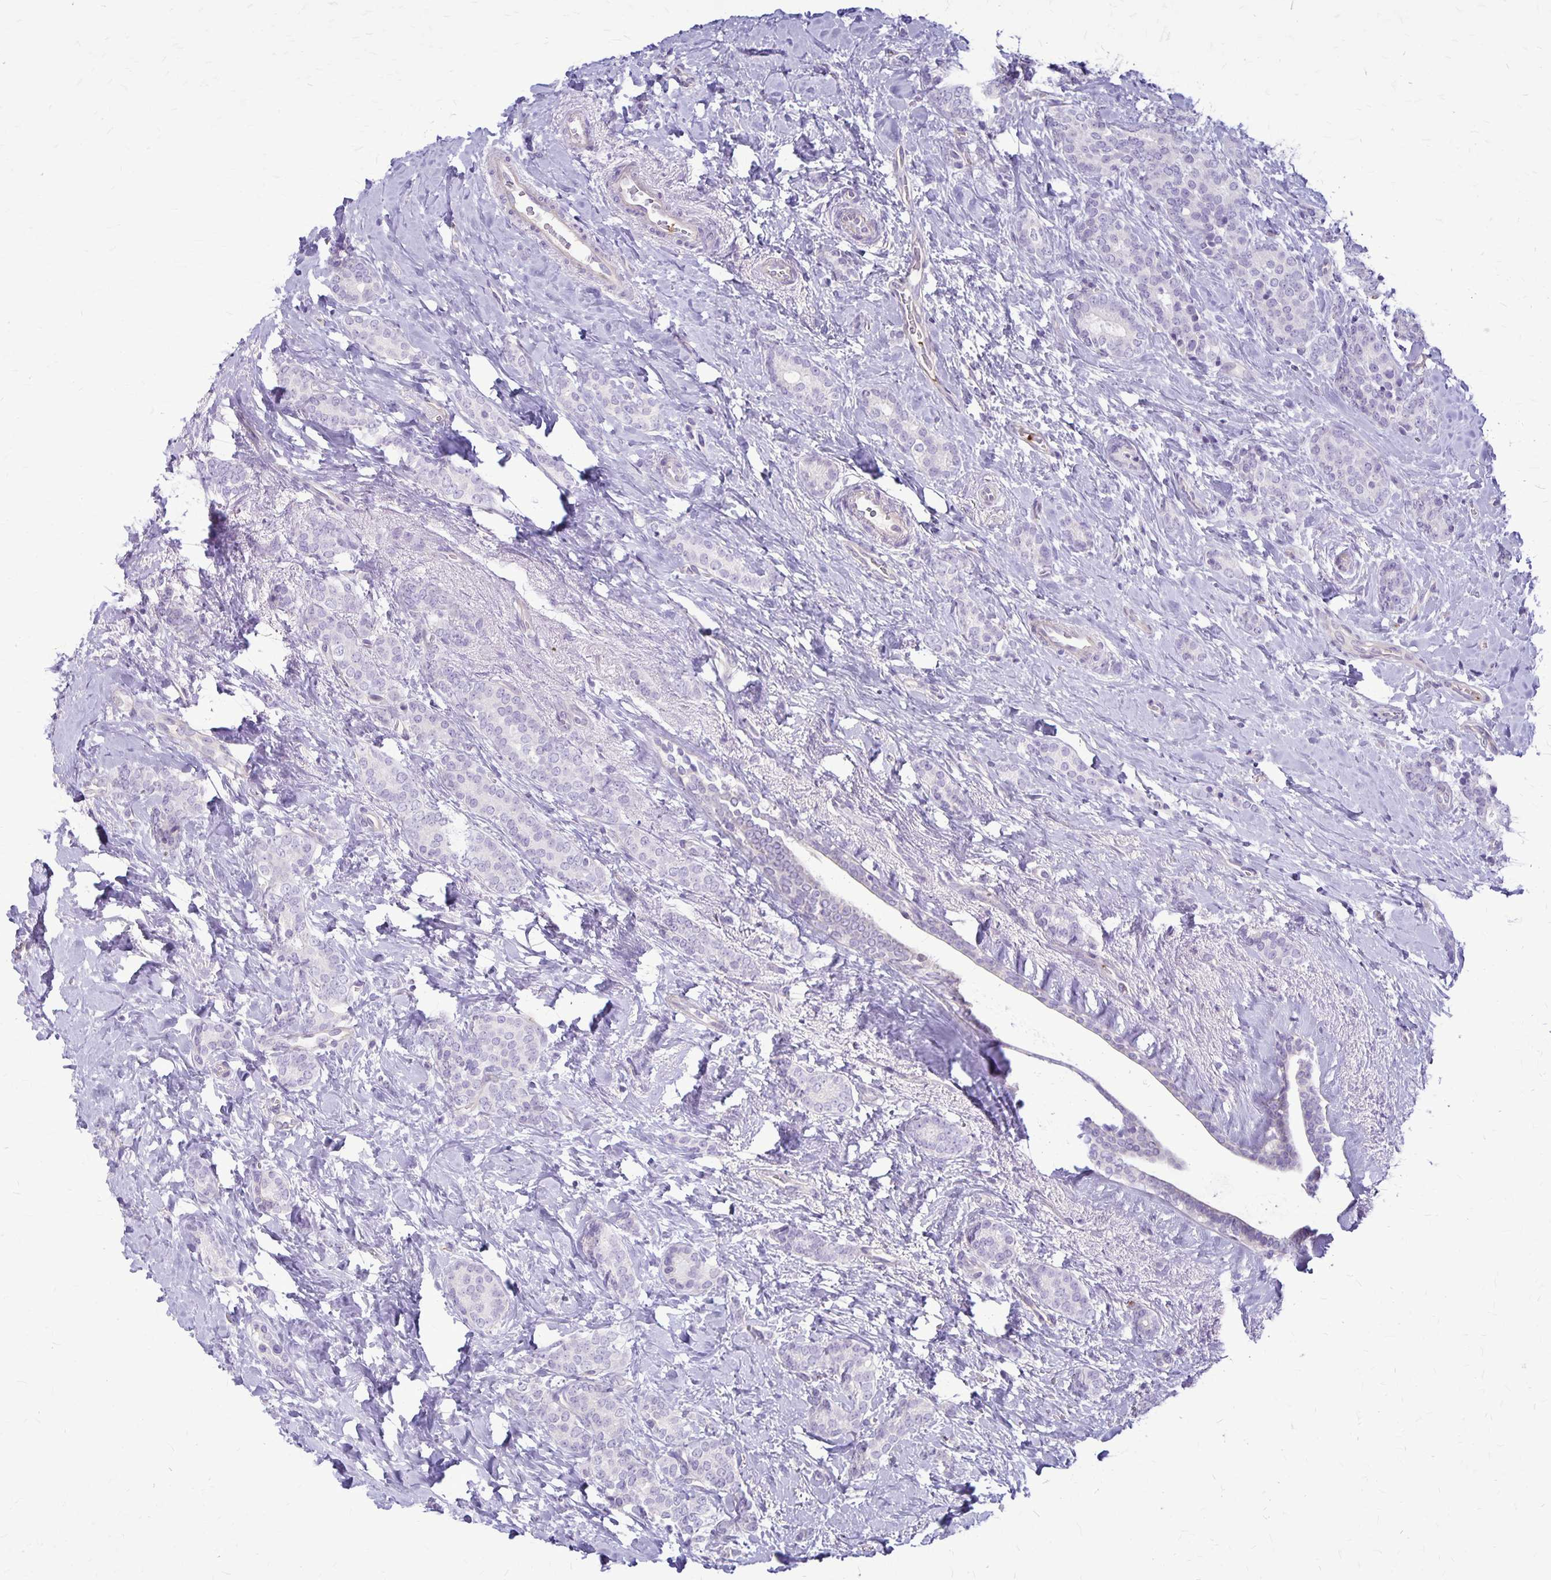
{"staining": {"intensity": "negative", "quantity": "none", "location": "none"}, "tissue": "breast cancer", "cell_type": "Tumor cells", "image_type": "cancer", "snomed": [{"axis": "morphology", "description": "Normal tissue, NOS"}, {"axis": "morphology", "description": "Duct carcinoma"}, {"axis": "topography", "description": "Breast"}], "caption": "Breast cancer (invasive ductal carcinoma) was stained to show a protein in brown. There is no significant positivity in tumor cells.", "gene": "GP9", "patient": {"sex": "female", "age": 77}}